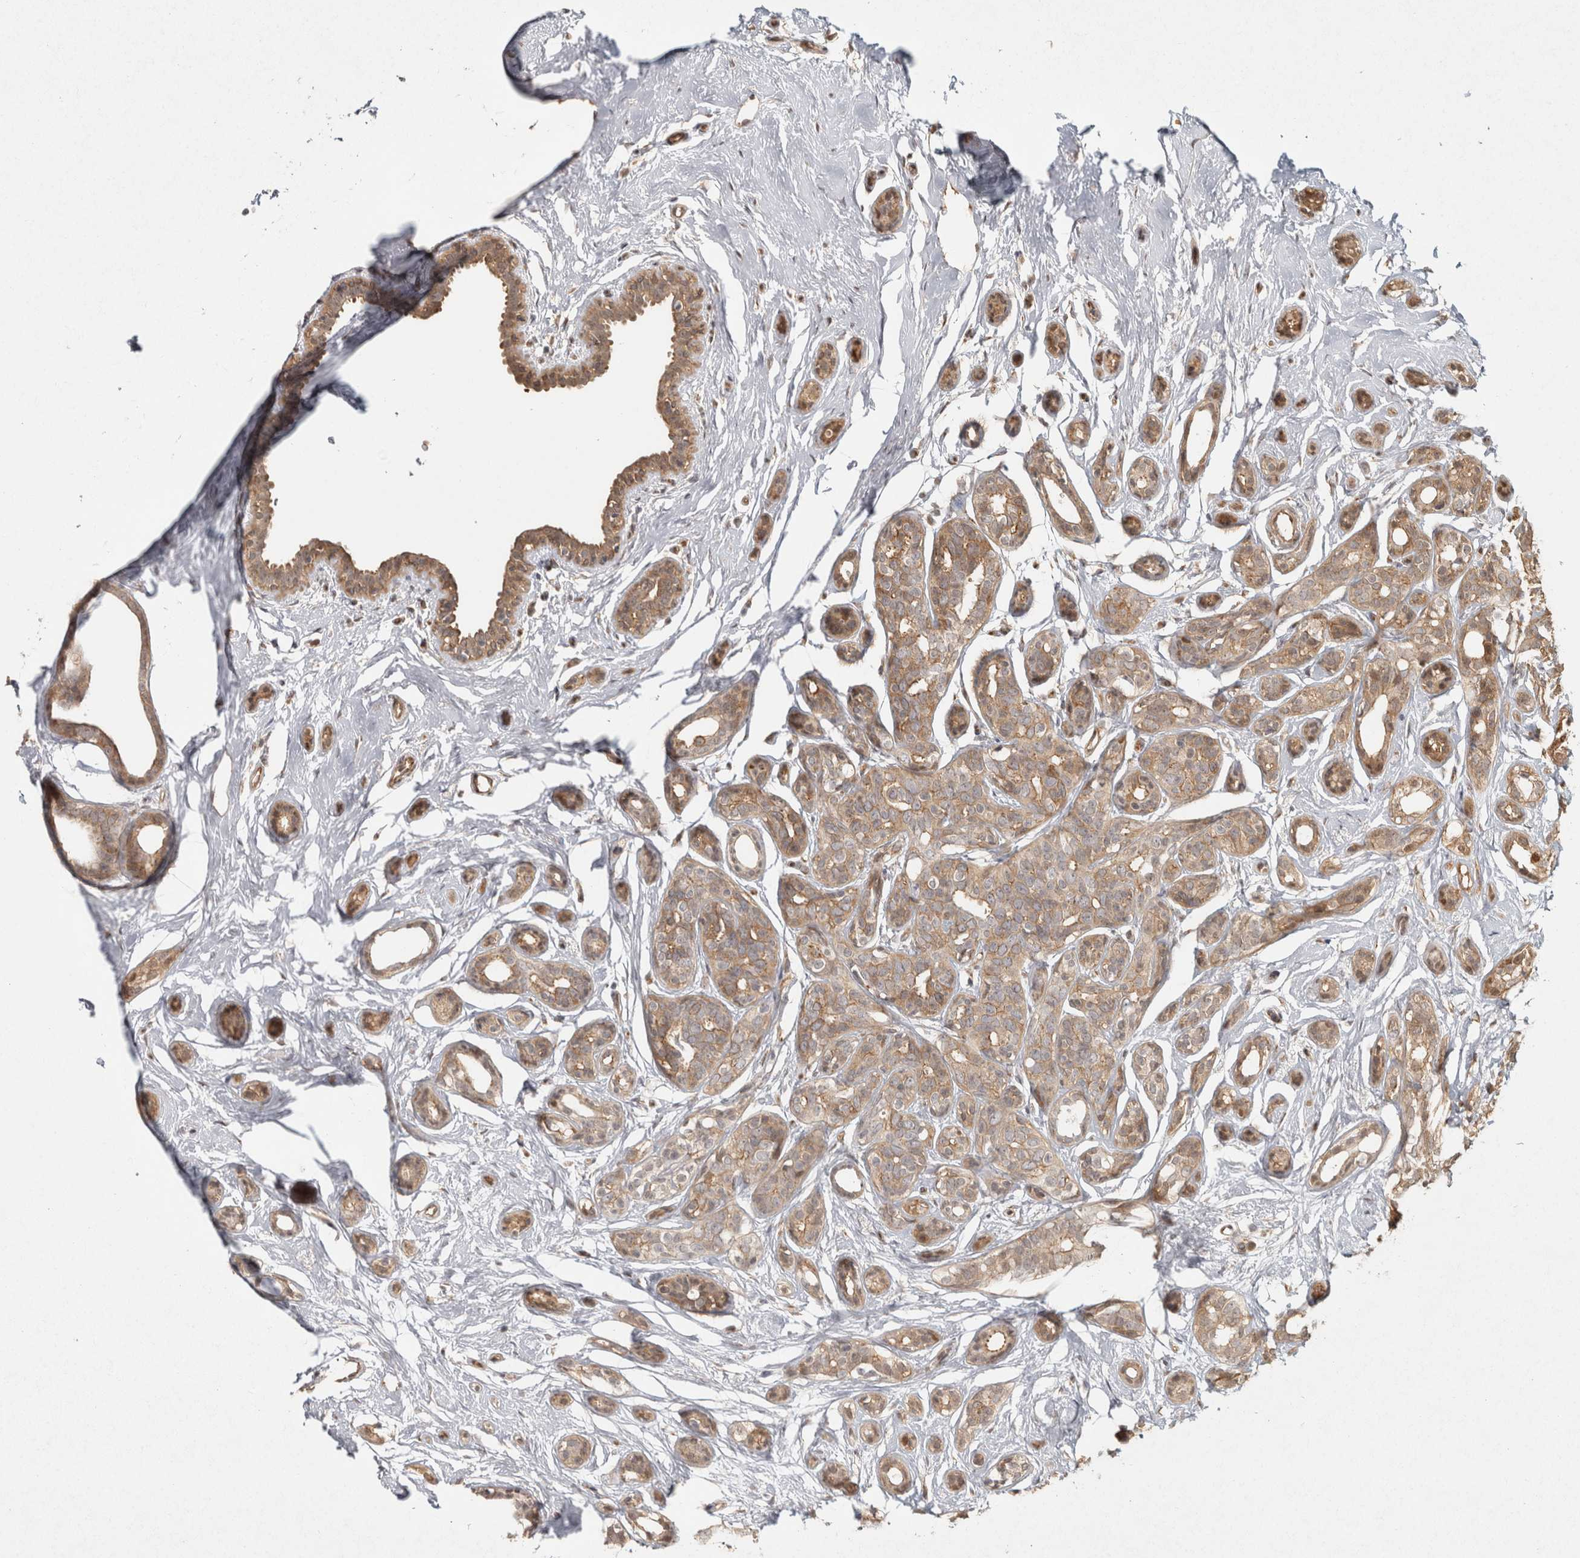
{"staining": {"intensity": "moderate", "quantity": ">75%", "location": "cytoplasmic/membranous"}, "tissue": "breast cancer", "cell_type": "Tumor cells", "image_type": "cancer", "snomed": [{"axis": "morphology", "description": "Duct carcinoma"}, {"axis": "topography", "description": "Breast"}], "caption": "Human breast cancer stained with a protein marker demonstrates moderate staining in tumor cells.", "gene": "CAMSAP2", "patient": {"sex": "female", "age": 55}}